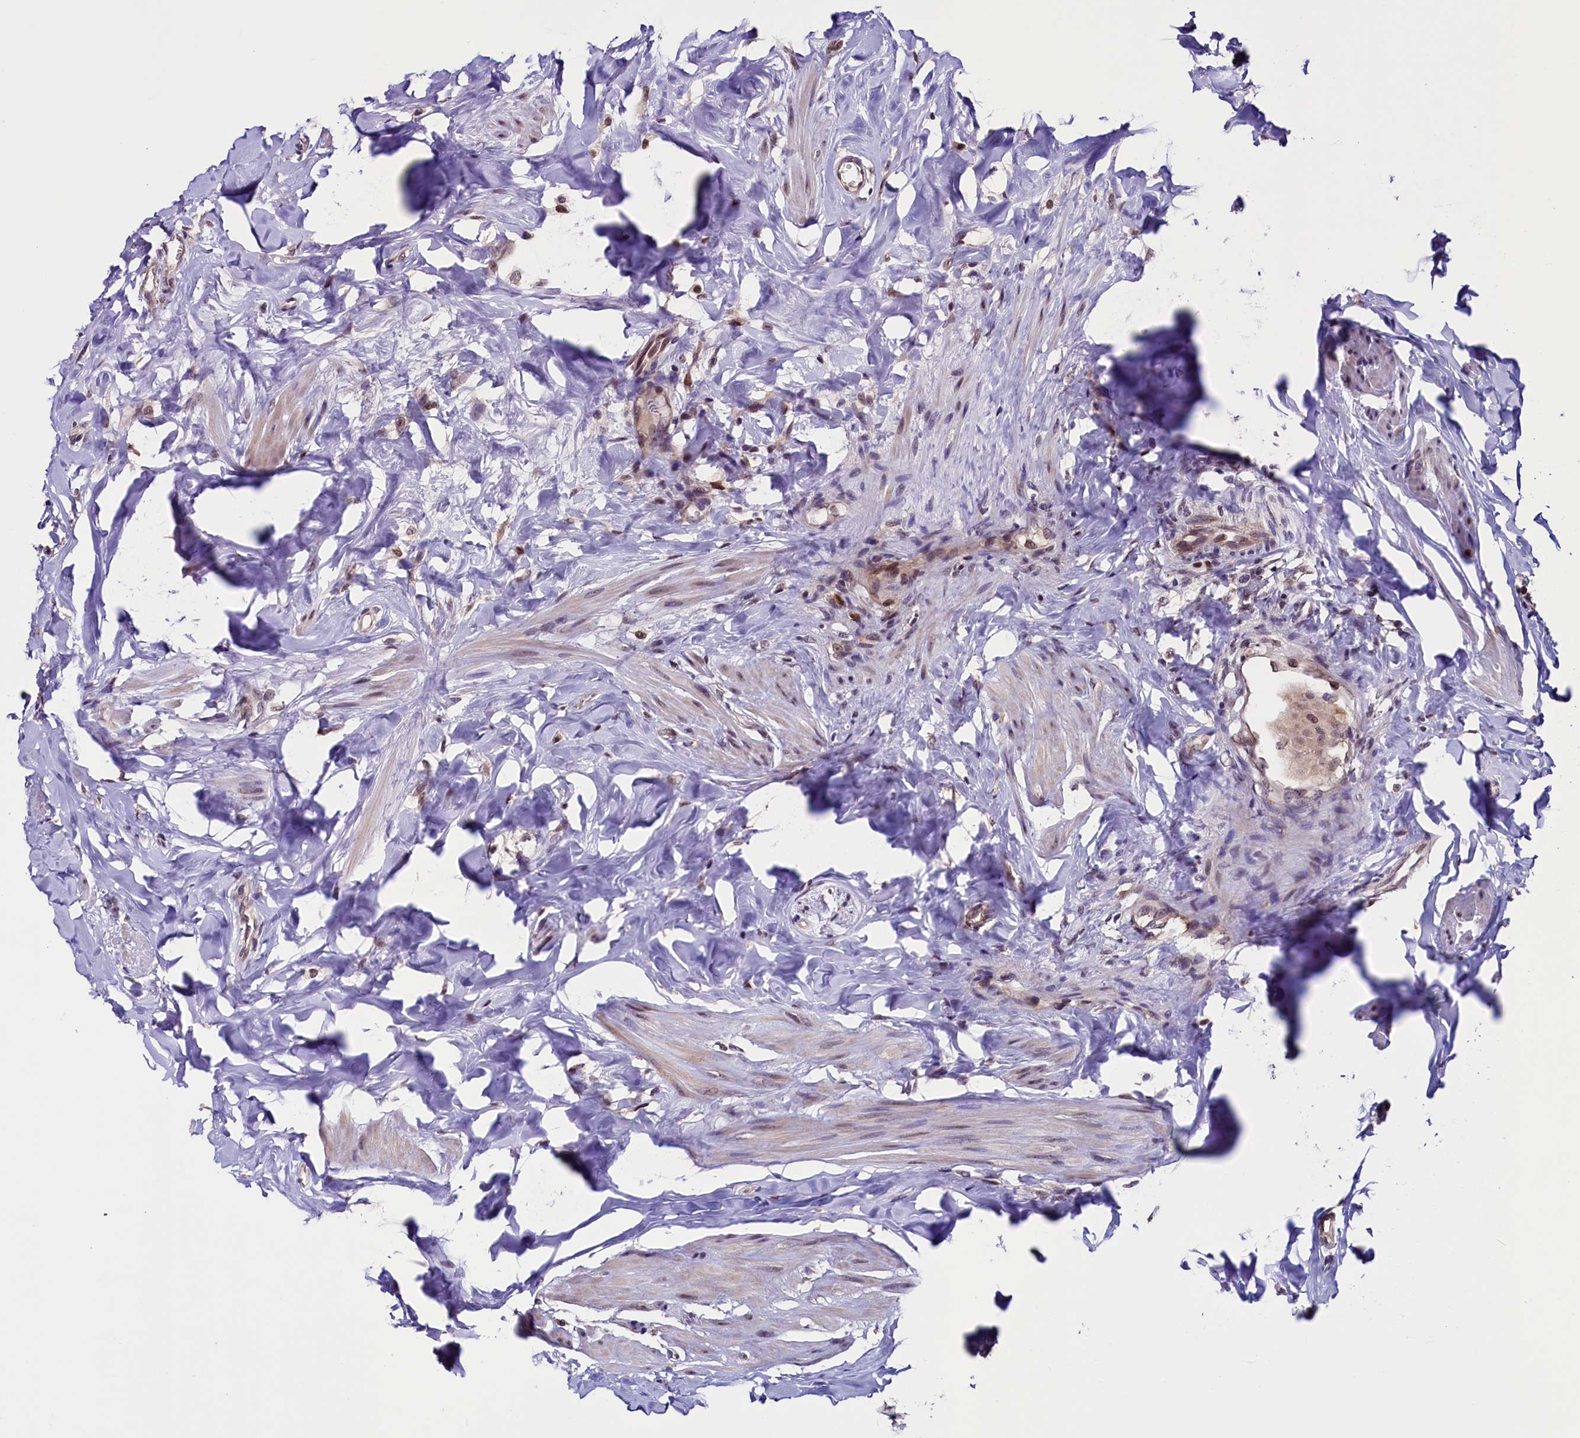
{"staining": {"intensity": "moderate", "quantity": ">75%", "location": "nuclear"}, "tissue": "breast cancer", "cell_type": "Tumor cells", "image_type": "cancer", "snomed": [{"axis": "morphology", "description": "Duct carcinoma"}, {"axis": "topography", "description": "Breast"}], "caption": "Breast cancer stained with a brown dye exhibits moderate nuclear positive expression in approximately >75% of tumor cells.", "gene": "RNMT", "patient": {"sex": "female", "age": 40}}